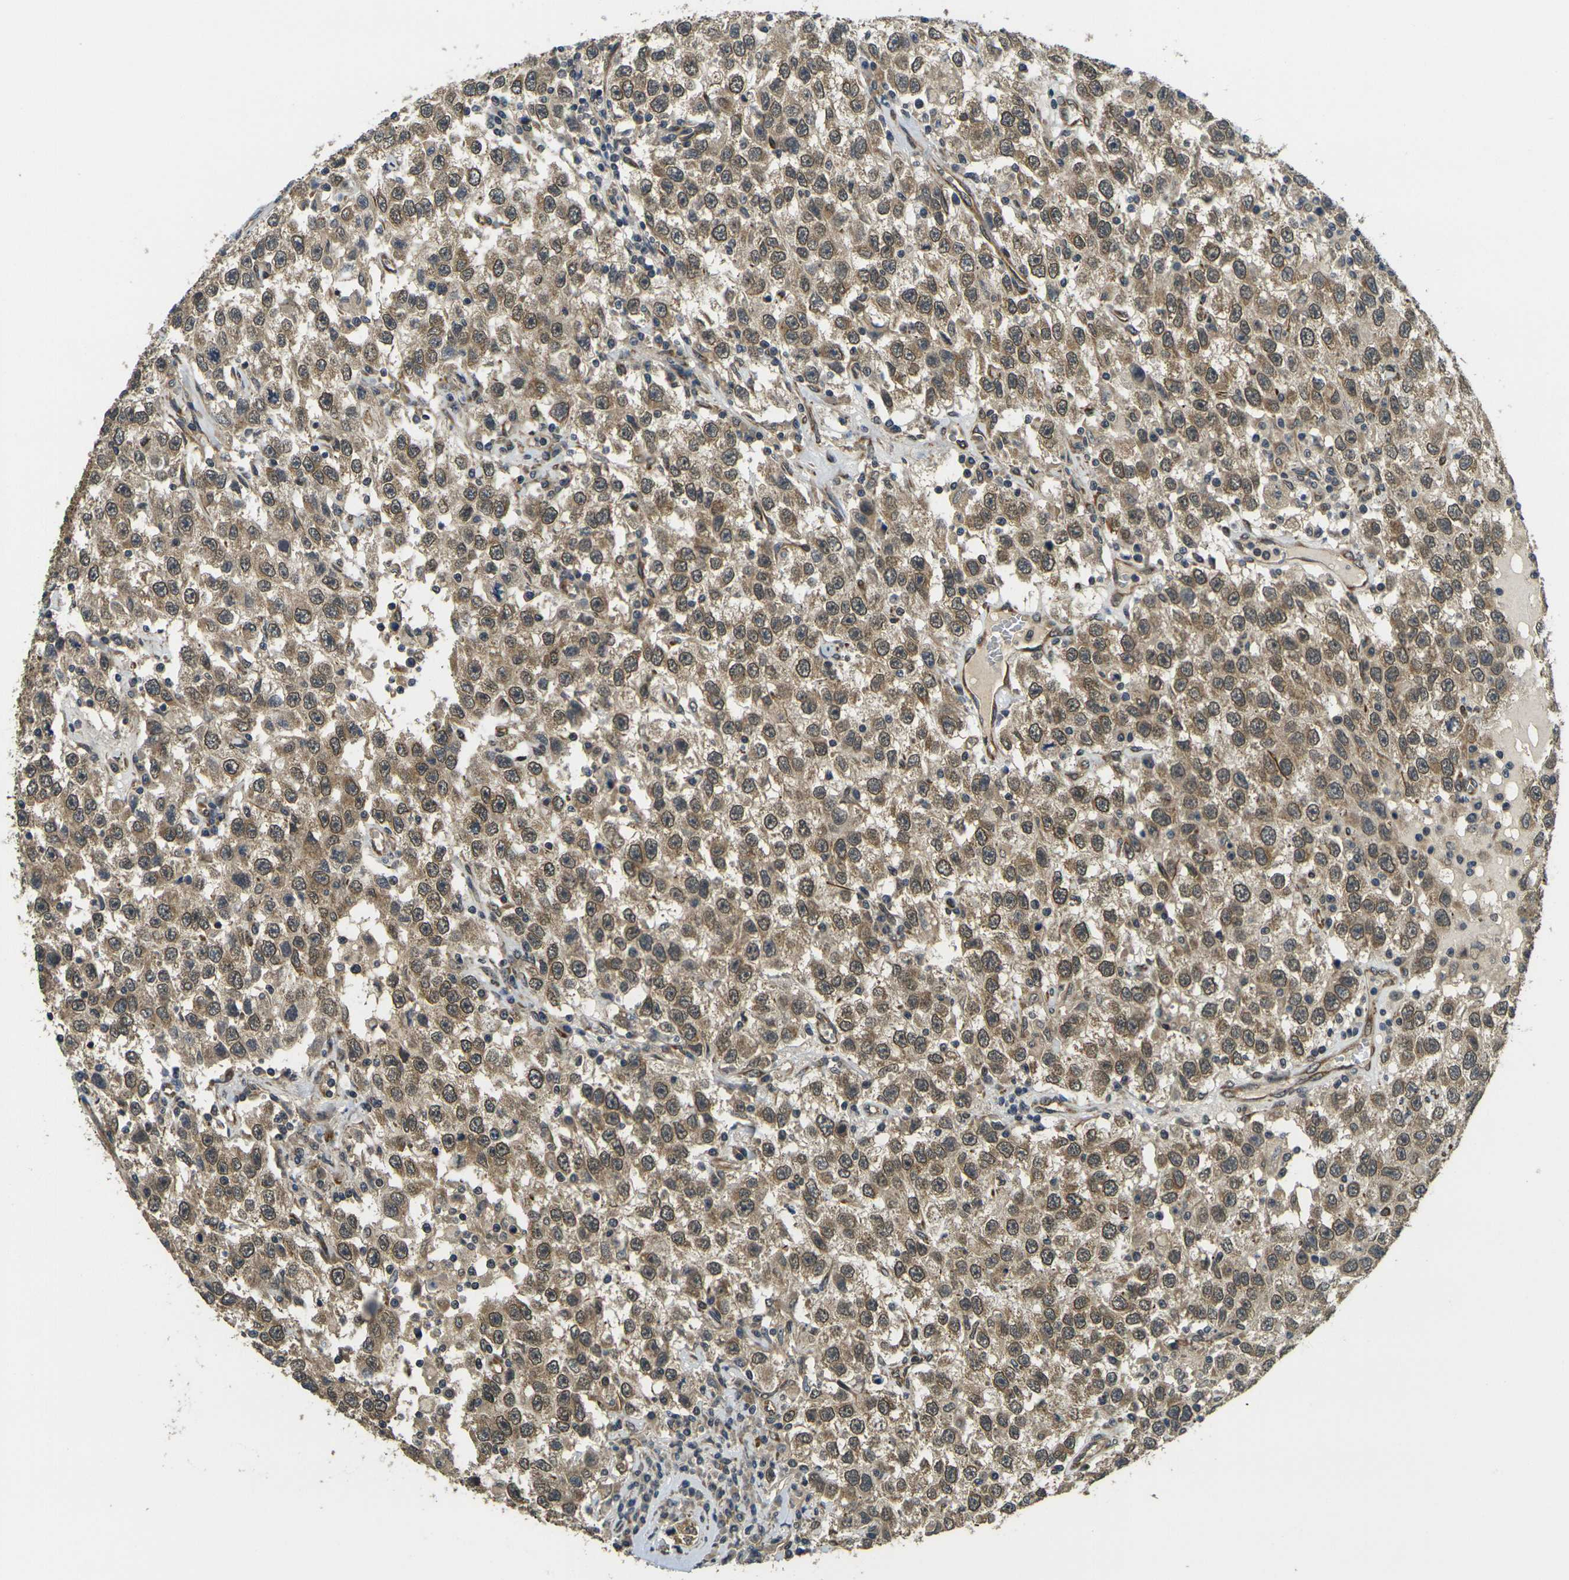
{"staining": {"intensity": "moderate", "quantity": ">75%", "location": "cytoplasmic/membranous"}, "tissue": "testis cancer", "cell_type": "Tumor cells", "image_type": "cancer", "snomed": [{"axis": "morphology", "description": "Seminoma, NOS"}, {"axis": "topography", "description": "Testis"}], "caption": "Immunohistochemical staining of human testis cancer shows moderate cytoplasmic/membranous protein staining in about >75% of tumor cells. The protein of interest is stained brown, and the nuclei are stained in blue (DAB IHC with brightfield microscopy, high magnification).", "gene": "FUT11", "patient": {"sex": "male", "age": 41}}